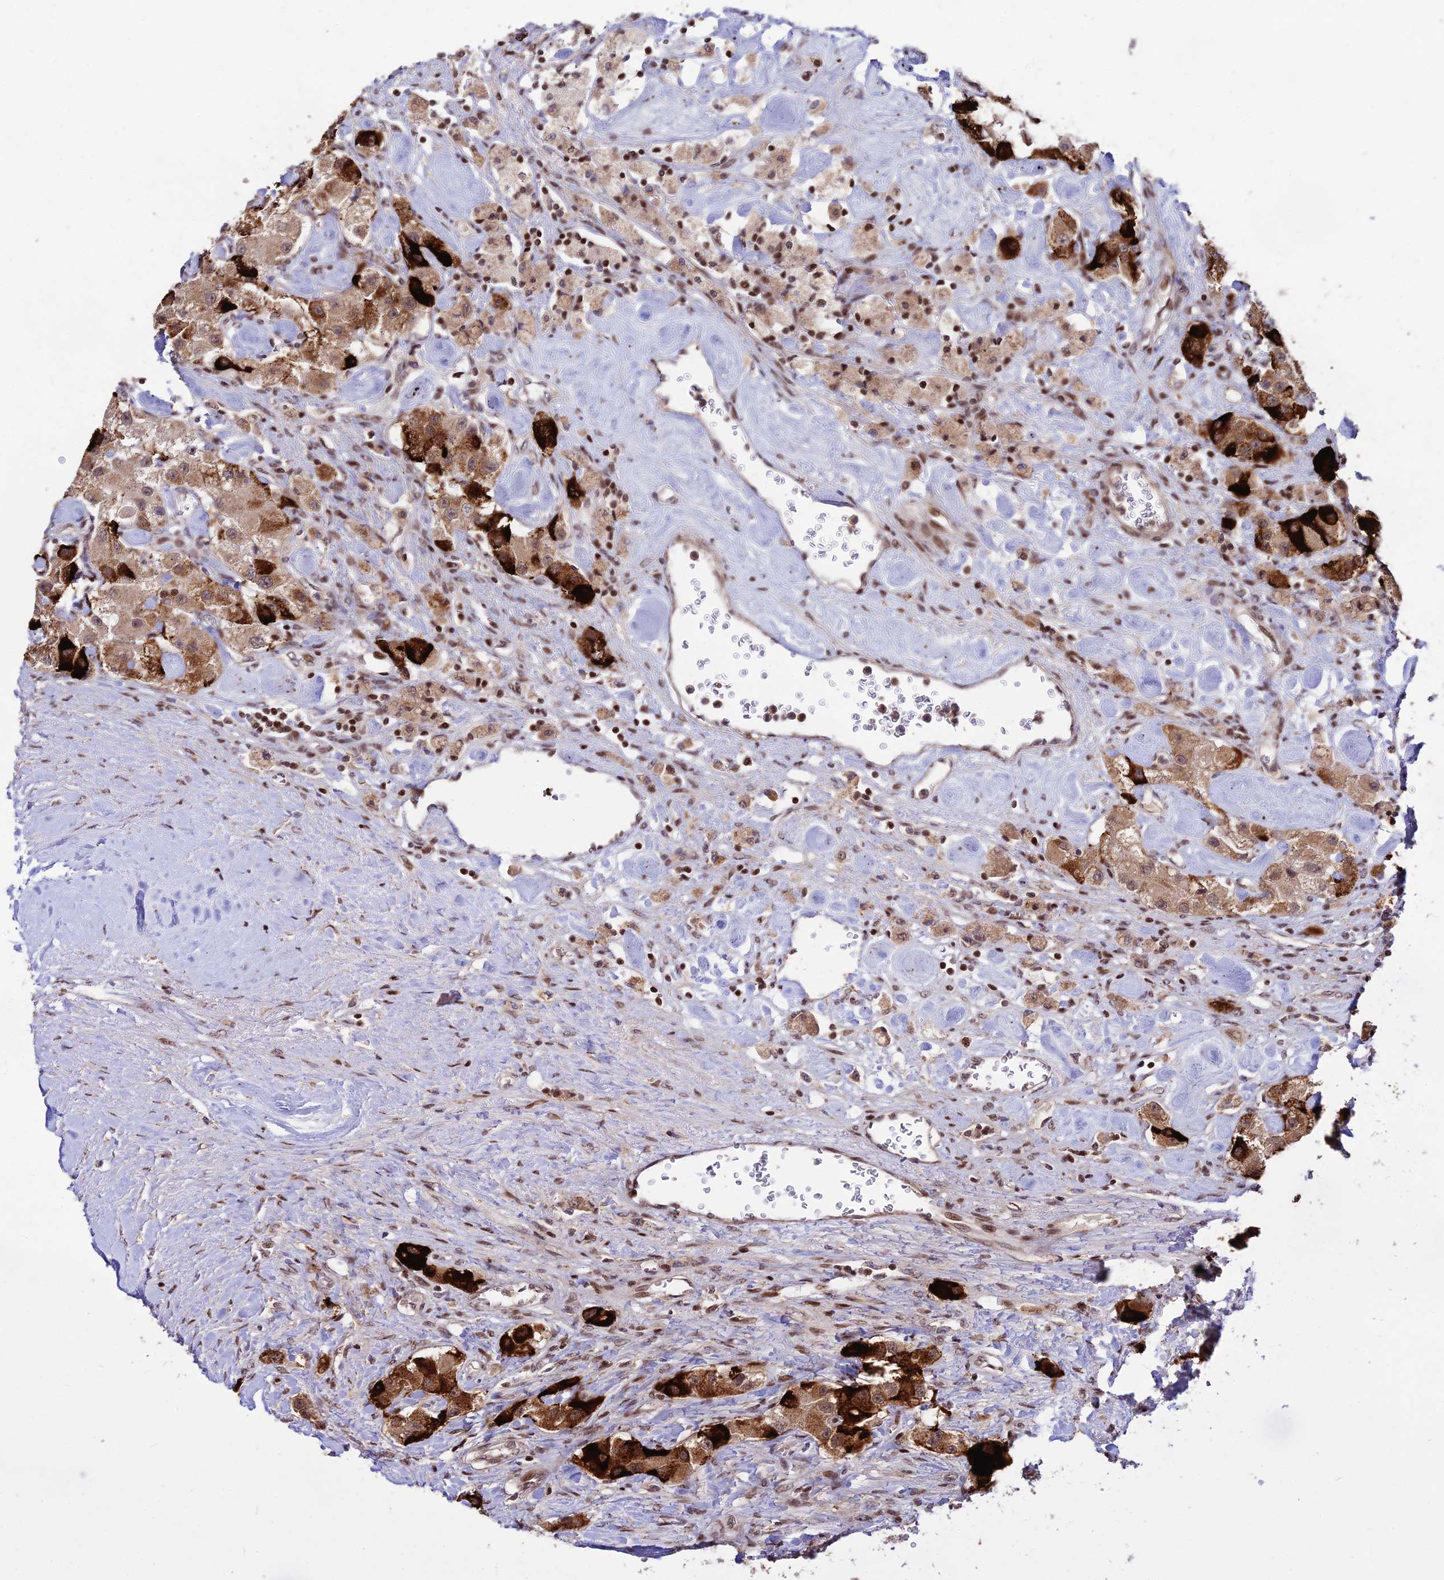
{"staining": {"intensity": "strong", "quantity": ">75%", "location": "cytoplasmic/membranous"}, "tissue": "carcinoid", "cell_type": "Tumor cells", "image_type": "cancer", "snomed": [{"axis": "morphology", "description": "Carcinoid, malignant, NOS"}, {"axis": "topography", "description": "Pancreas"}], "caption": "Immunohistochemistry (DAB (3,3'-diaminobenzidine)) staining of human carcinoid displays strong cytoplasmic/membranous protein positivity in about >75% of tumor cells. Using DAB (brown) and hematoxylin (blue) stains, captured at high magnification using brightfield microscopy.", "gene": "CIB3", "patient": {"sex": "male", "age": 41}}